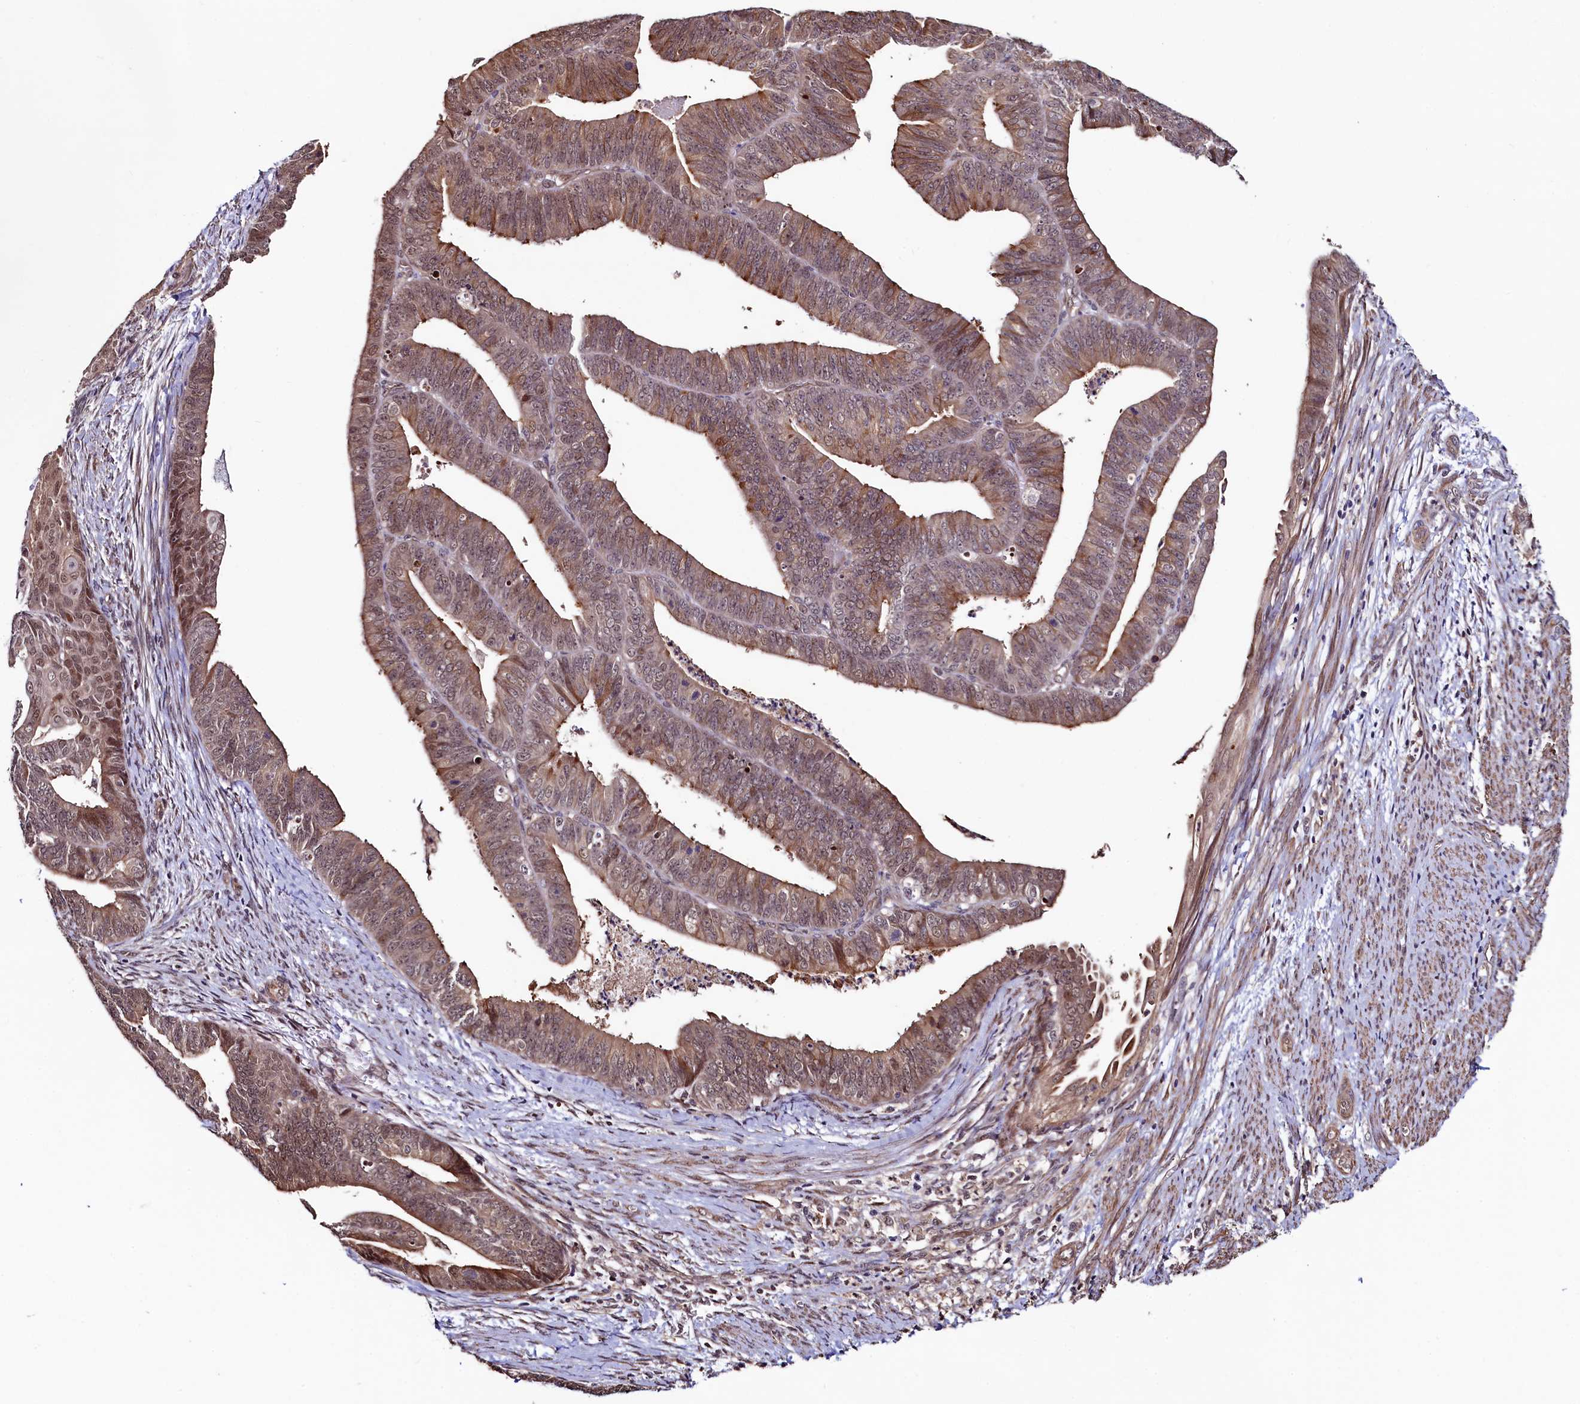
{"staining": {"intensity": "moderate", "quantity": ">75%", "location": "cytoplasmic/membranous,nuclear"}, "tissue": "endometrial cancer", "cell_type": "Tumor cells", "image_type": "cancer", "snomed": [{"axis": "morphology", "description": "Adenocarcinoma, NOS"}, {"axis": "topography", "description": "Endometrium"}], "caption": "High-power microscopy captured an immunohistochemistry micrograph of endometrial adenocarcinoma, revealing moderate cytoplasmic/membranous and nuclear positivity in approximately >75% of tumor cells.", "gene": "LEO1", "patient": {"sex": "female", "age": 73}}